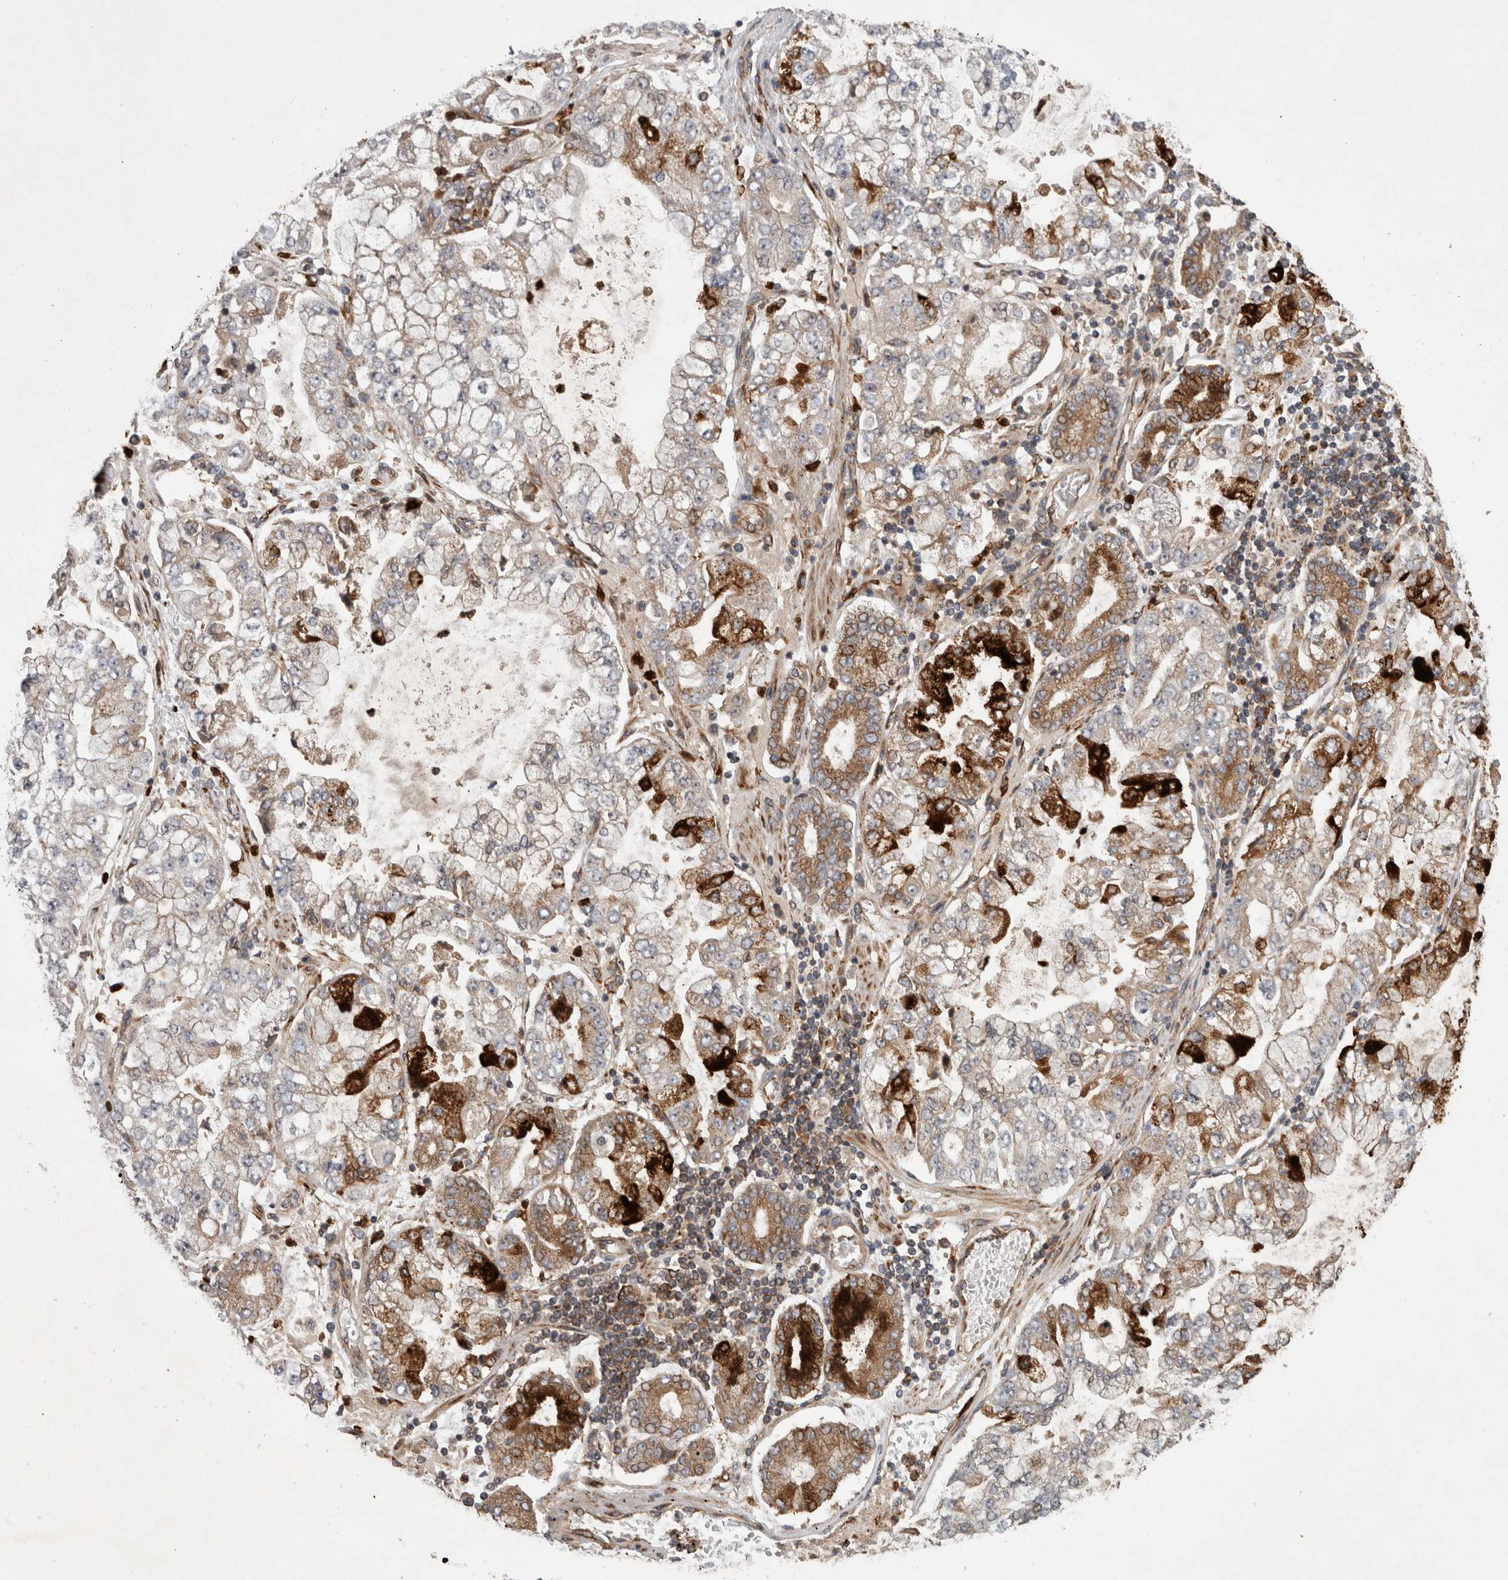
{"staining": {"intensity": "moderate", "quantity": "25%-75%", "location": "cytoplasmic/membranous"}, "tissue": "stomach cancer", "cell_type": "Tumor cells", "image_type": "cancer", "snomed": [{"axis": "morphology", "description": "Adenocarcinoma, NOS"}, {"axis": "topography", "description": "Stomach"}], "caption": "Human stomach adenocarcinoma stained for a protein (brown) displays moderate cytoplasmic/membranous positive expression in approximately 25%-75% of tumor cells.", "gene": "PDCD2", "patient": {"sex": "male", "age": 76}}